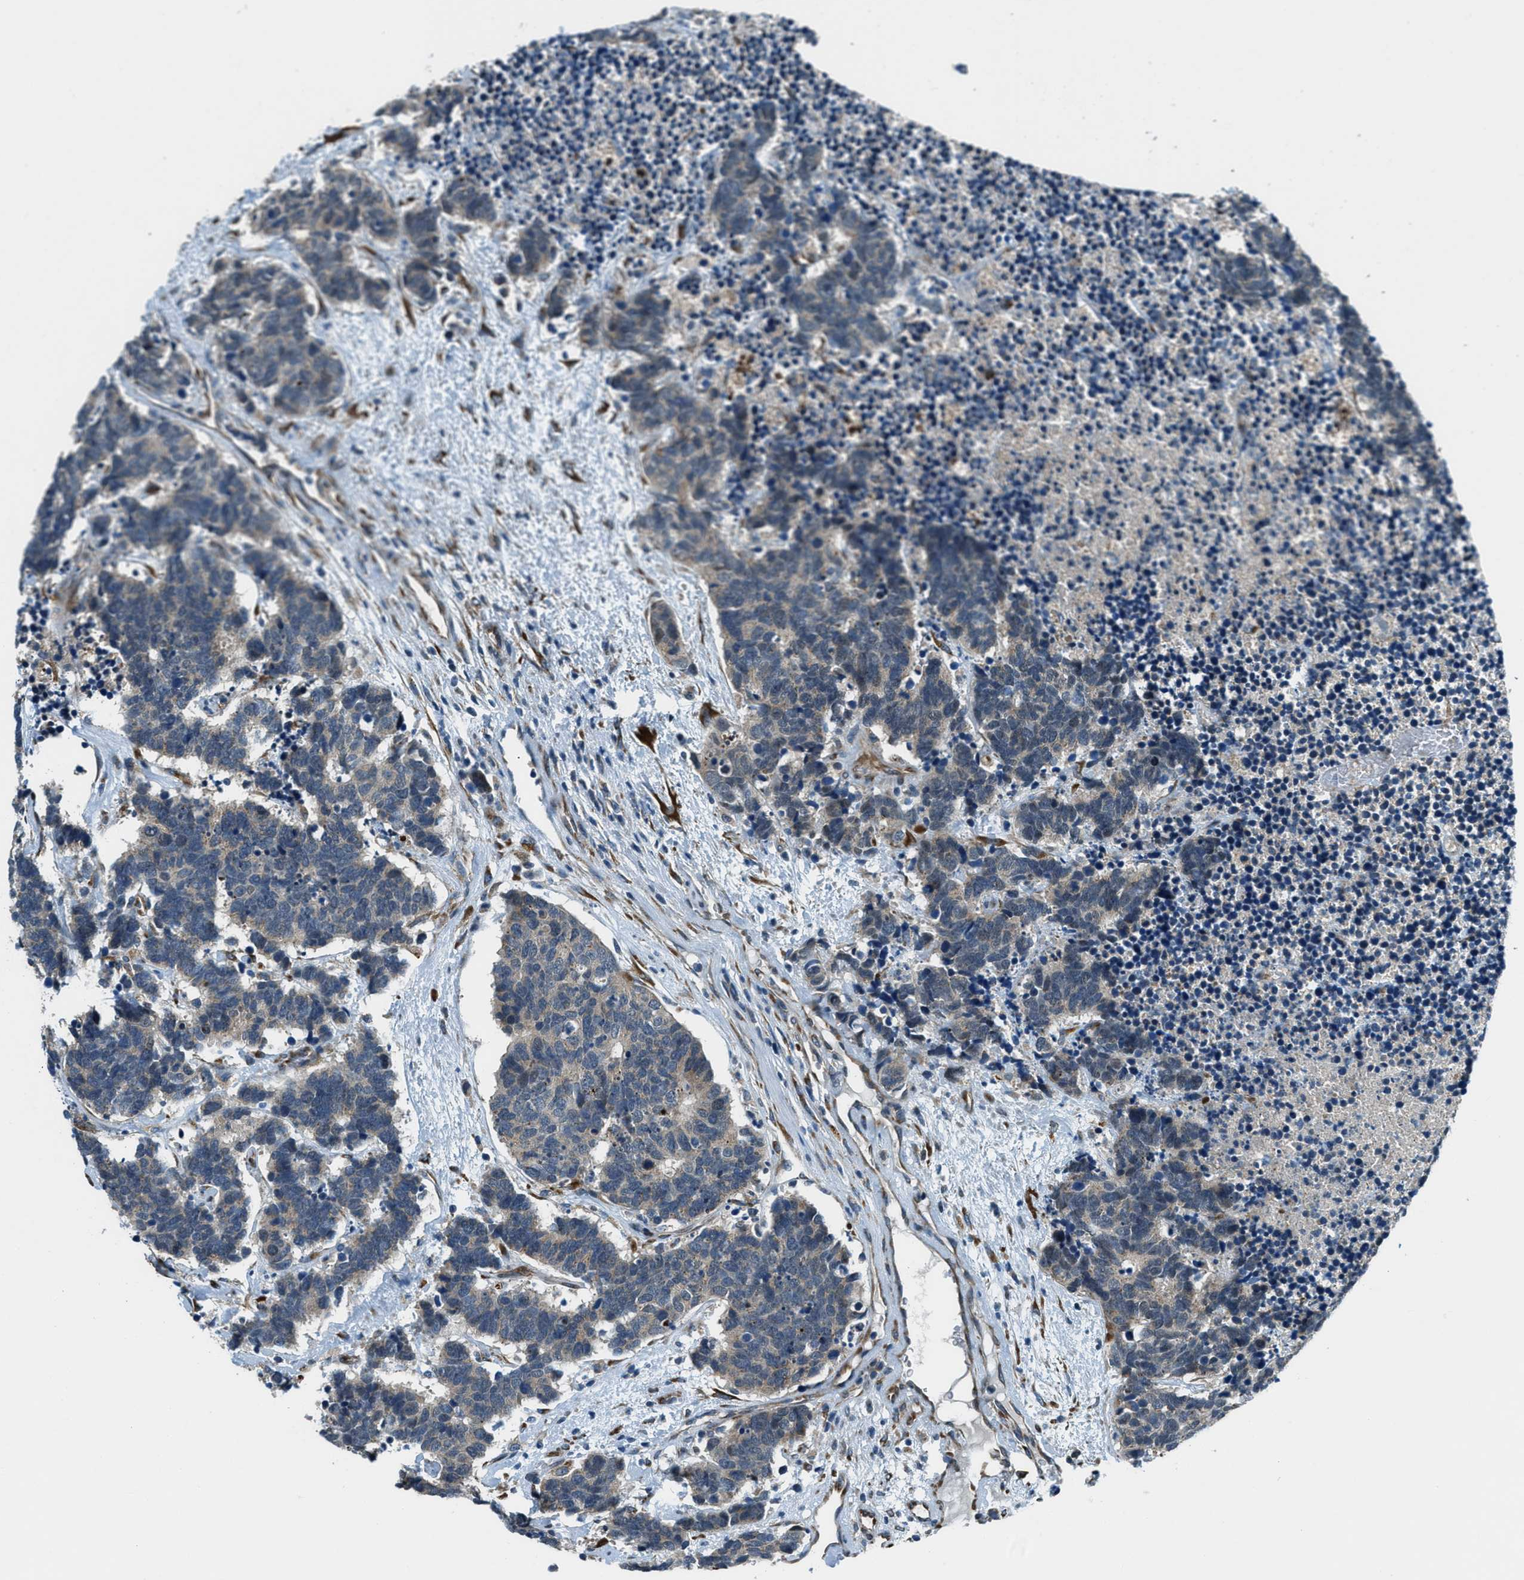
{"staining": {"intensity": "weak", "quantity": "<25%", "location": "cytoplasmic/membranous"}, "tissue": "carcinoid", "cell_type": "Tumor cells", "image_type": "cancer", "snomed": [{"axis": "morphology", "description": "Carcinoma, NOS"}, {"axis": "morphology", "description": "Carcinoid, malignant, NOS"}, {"axis": "topography", "description": "Urinary bladder"}], "caption": "Human carcinoid stained for a protein using IHC reveals no expression in tumor cells.", "gene": "GINM1", "patient": {"sex": "male", "age": 57}}